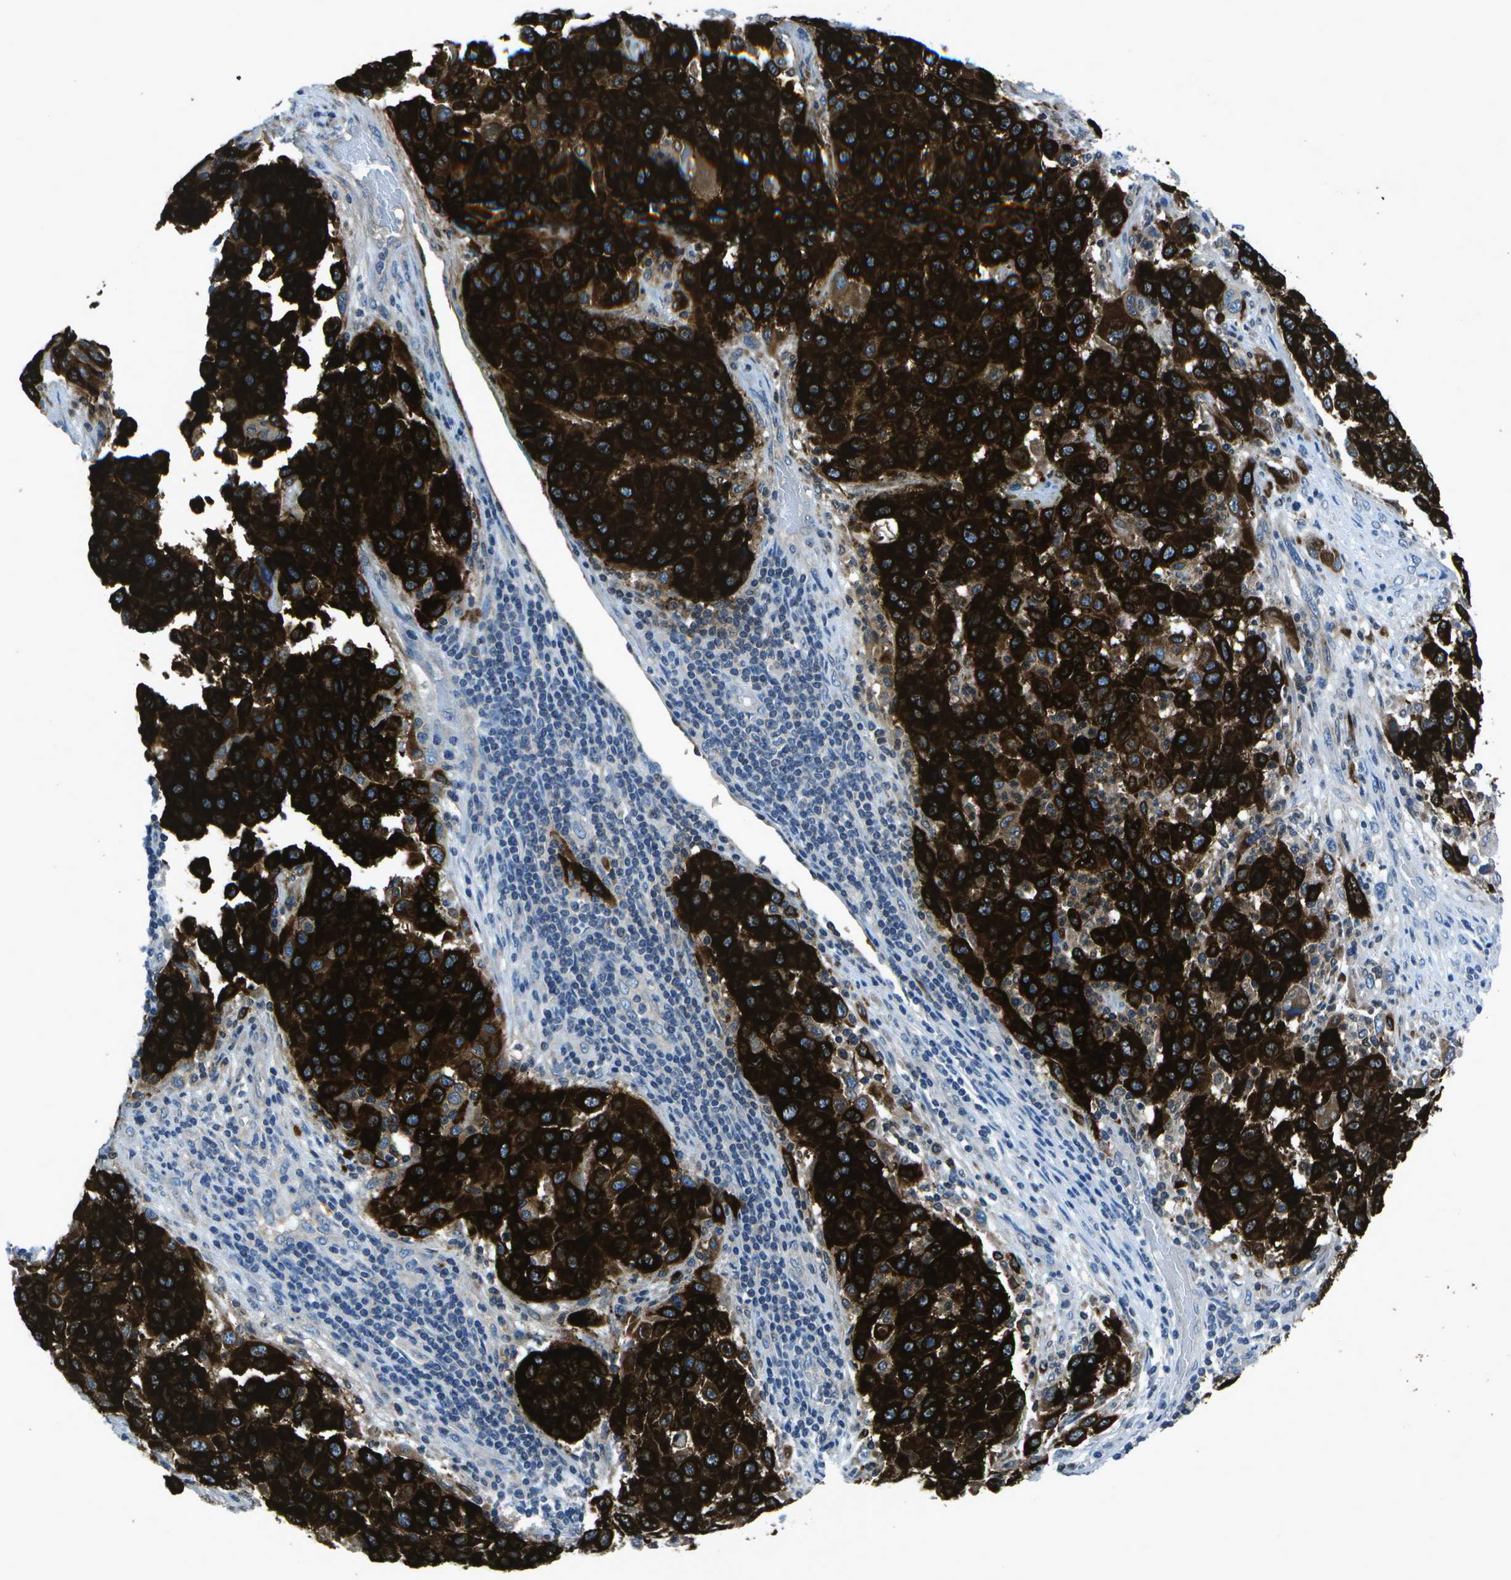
{"staining": {"intensity": "strong", "quantity": ">75%", "location": "cytoplasmic/membranous"}, "tissue": "melanoma", "cell_type": "Tumor cells", "image_type": "cancer", "snomed": [{"axis": "morphology", "description": "Malignant melanoma, Metastatic site"}, {"axis": "topography", "description": "Lymph node"}], "caption": "IHC (DAB (3,3'-diaminobenzidine)) staining of melanoma exhibits strong cytoplasmic/membranous protein staining in approximately >75% of tumor cells.", "gene": "DCT", "patient": {"sex": "male", "age": 61}}